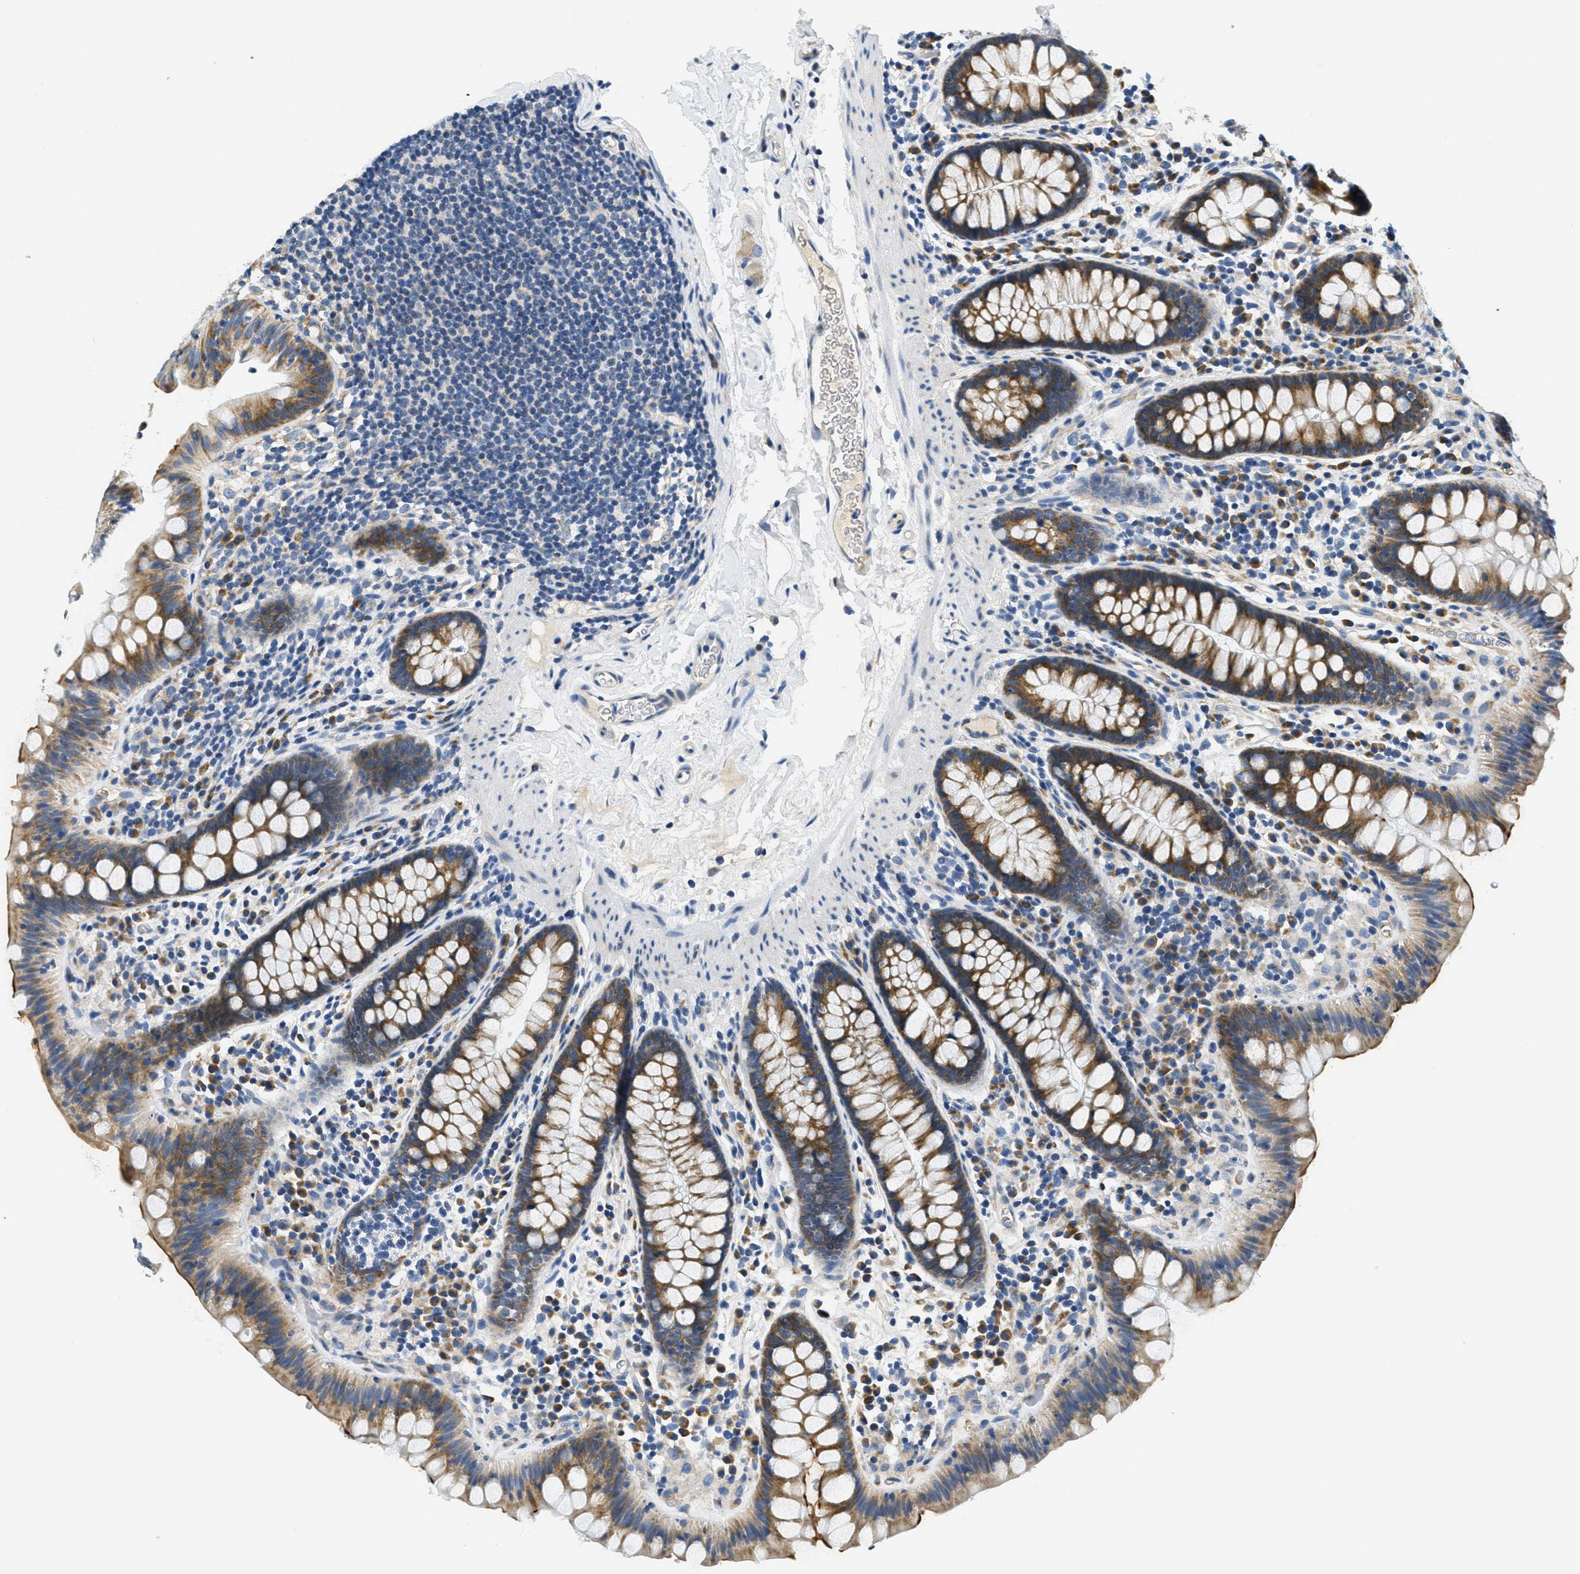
{"staining": {"intensity": "negative", "quantity": "none", "location": "none"}, "tissue": "colon", "cell_type": "Endothelial cells", "image_type": "normal", "snomed": [{"axis": "morphology", "description": "Normal tissue, NOS"}, {"axis": "topography", "description": "Colon"}], "caption": "High magnification brightfield microscopy of unremarkable colon stained with DAB (3,3'-diaminobenzidine) (brown) and counterstained with hematoxylin (blue): endothelial cells show no significant positivity.", "gene": "CA4", "patient": {"sex": "female", "age": 80}}